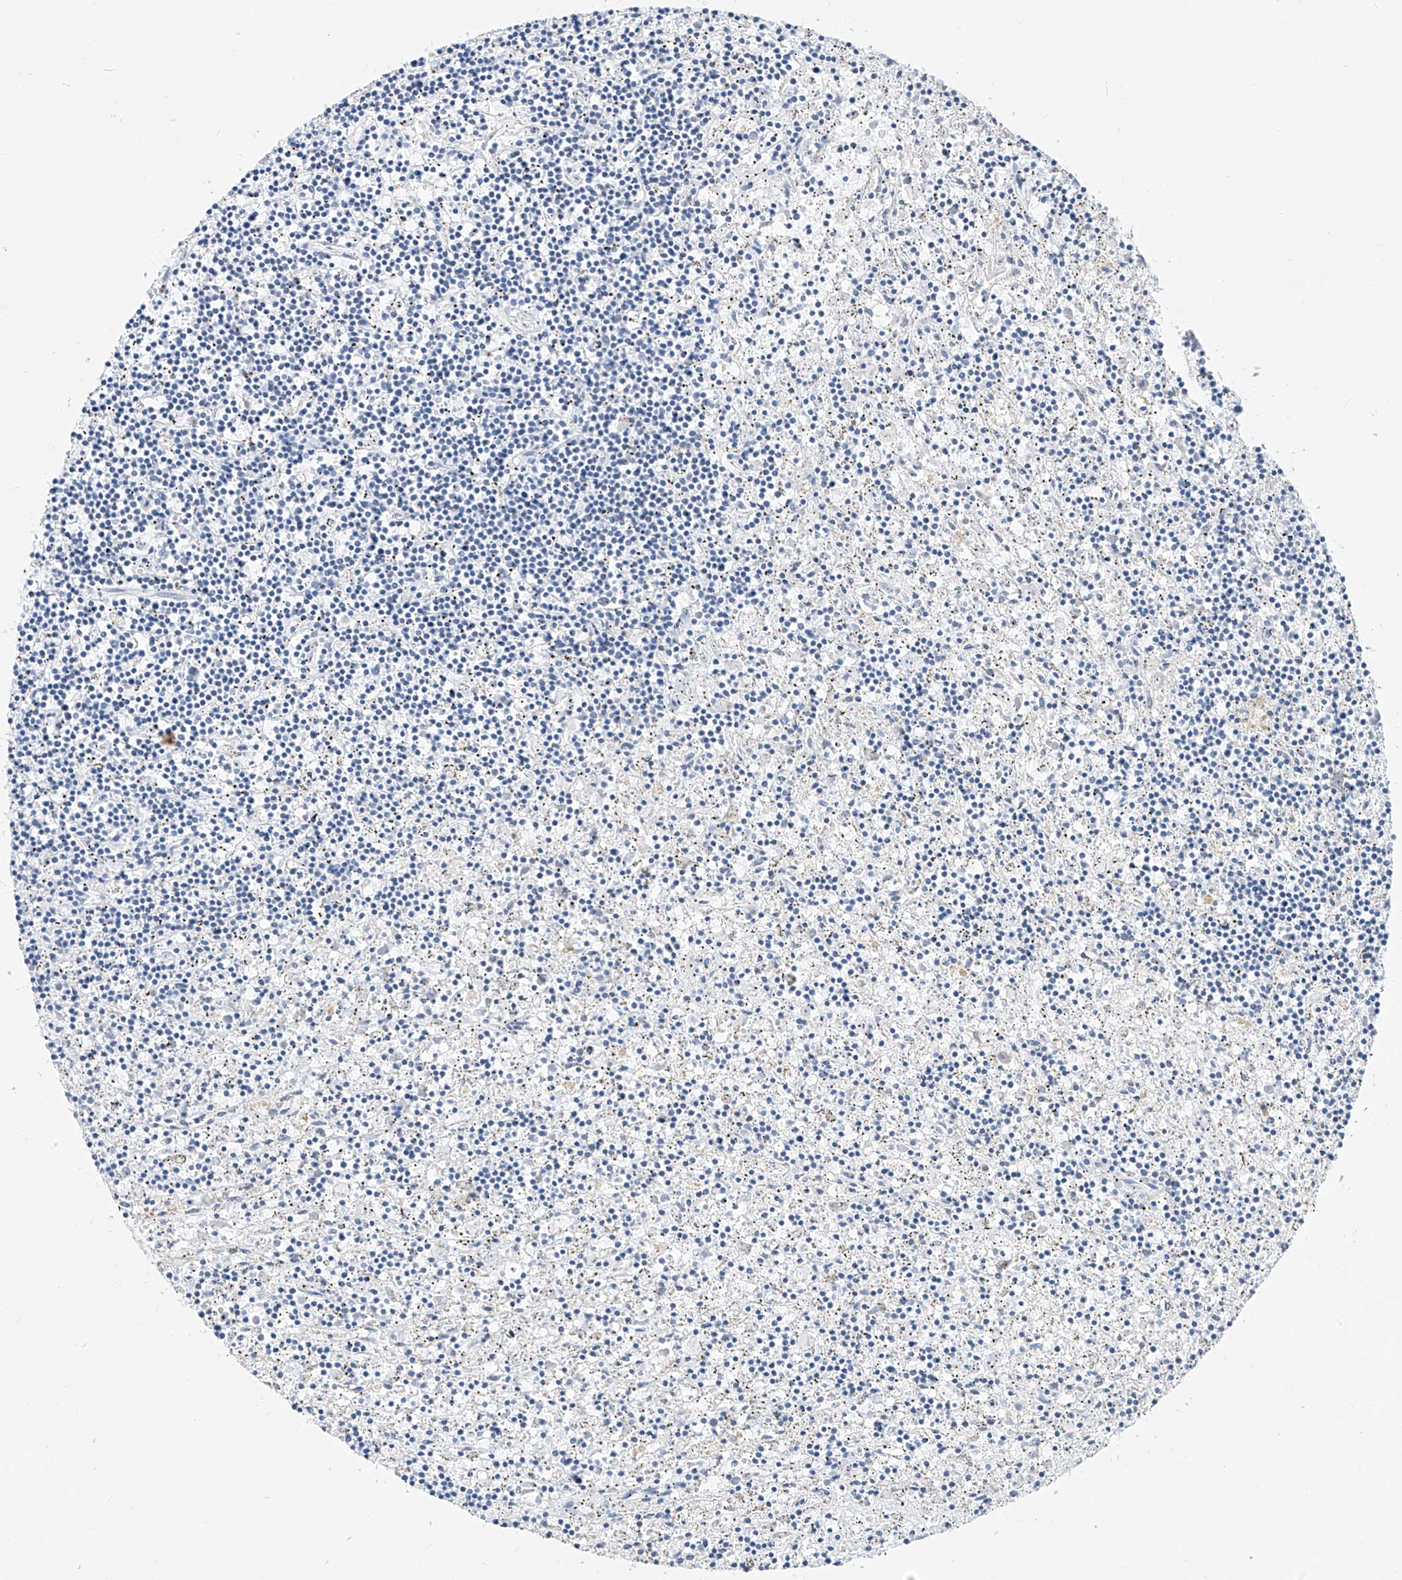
{"staining": {"intensity": "negative", "quantity": "none", "location": "none"}, "tissue": "lymphoma", "cell_type": "Tumor cells", "image_type": "cancer", "snomed": [{"axis": "morphology", "description": "Malignant lymphoma, non-Hodgkin's type, Low grade"}, {"axis": "topography", "description": "Spleen"}], "caption": "A histopathology image of malignant lymphoma, non-Hodgkin's type (low-grade) stained for a protein demonstrates no brown staining in tumor cells.", "gene": "ZZEF1", "patient": {"sex": "male", "age": 76}}